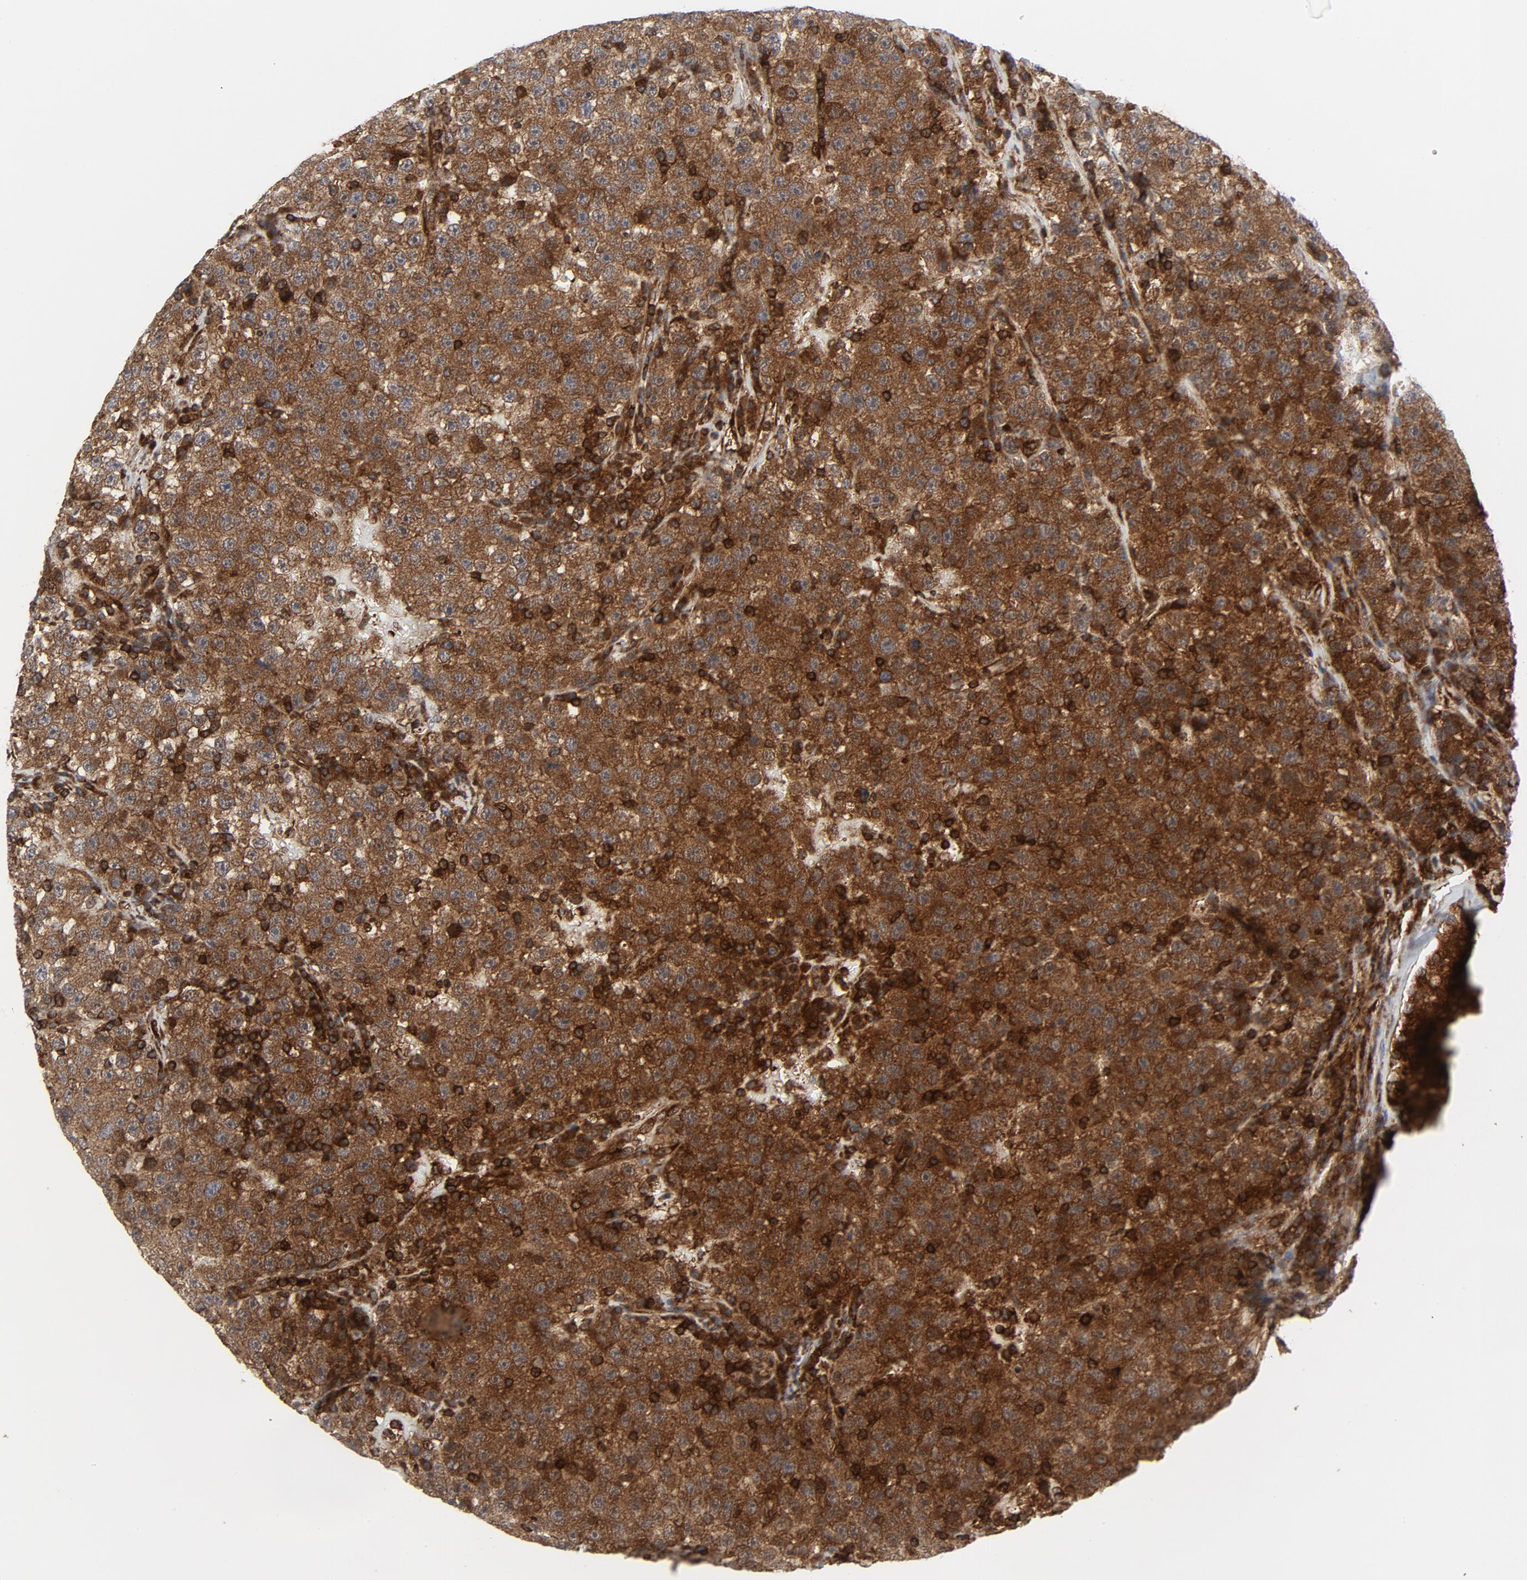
{"staining": {"intensity": "strong", "quantity": ">75%", "location": "cytoplasmic/membranous"}, "tissue": "testis cancer", "cell_type": "Tumor cells", "image_type": "cancer", "snomed": [{"axis": "morphology", "description": "Seminoma, NOS"}, {"axis": "topography", "description": "Testis"}], "caption": "About >75% of tumor cells in human testis cancer display strong cytoplasmic/membranous protein staining as visualized by brown immunohistochemical staining.", "gene": "YES1", "patient": {"sex": "male", "age": 22}}